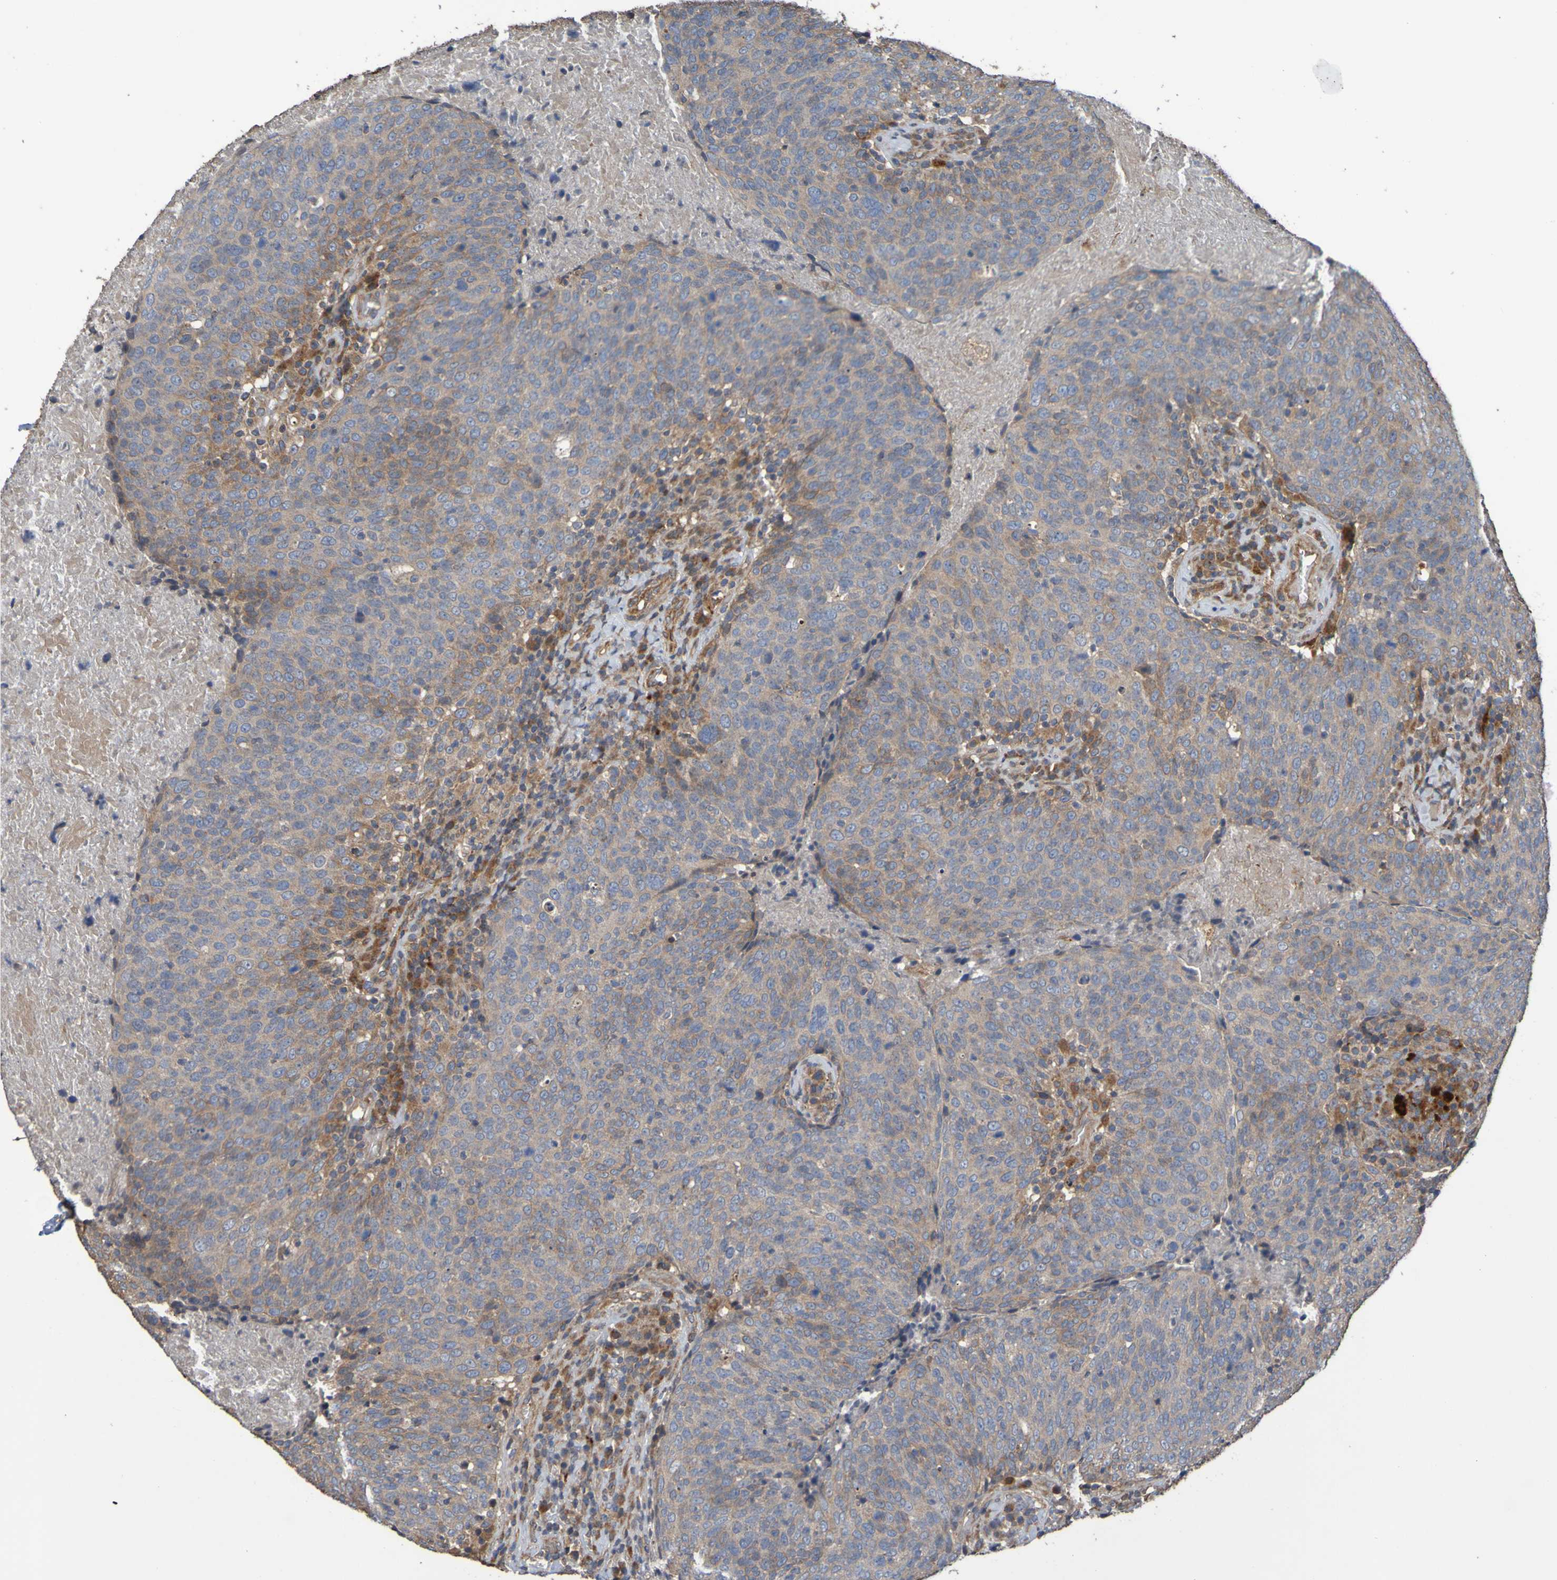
{"staining": {"intensity": "weak", "quantity": ">75%", "location": "cytoplasmic/membranous"}, "tissue": "head and neck cancer", "cell_type": "Tumor cells", "image_type": "cancer", "snomed": [{"axis": "morphology", "description": "Squamous cell carcinoma, NOS"}, {"axis": "morphology", "description": "Squamous cell carcinoma, metastatic, NOS"}, {"axis": "topography", "description": "Lymph node"}, {"axis": "topography", "description": "Head-Neck"}], "caption": "The image reveals a brown stain indicating the presence of a protein in the cytoplasmic/membranous of tumor cells in head and neck cancer (metastatic squamous cell carcinoma). (brown staining indicates protein expression, while blue staining denotes nuclei).", "gene": "UCN", "patient": {"sex": "male", "age": 62}}